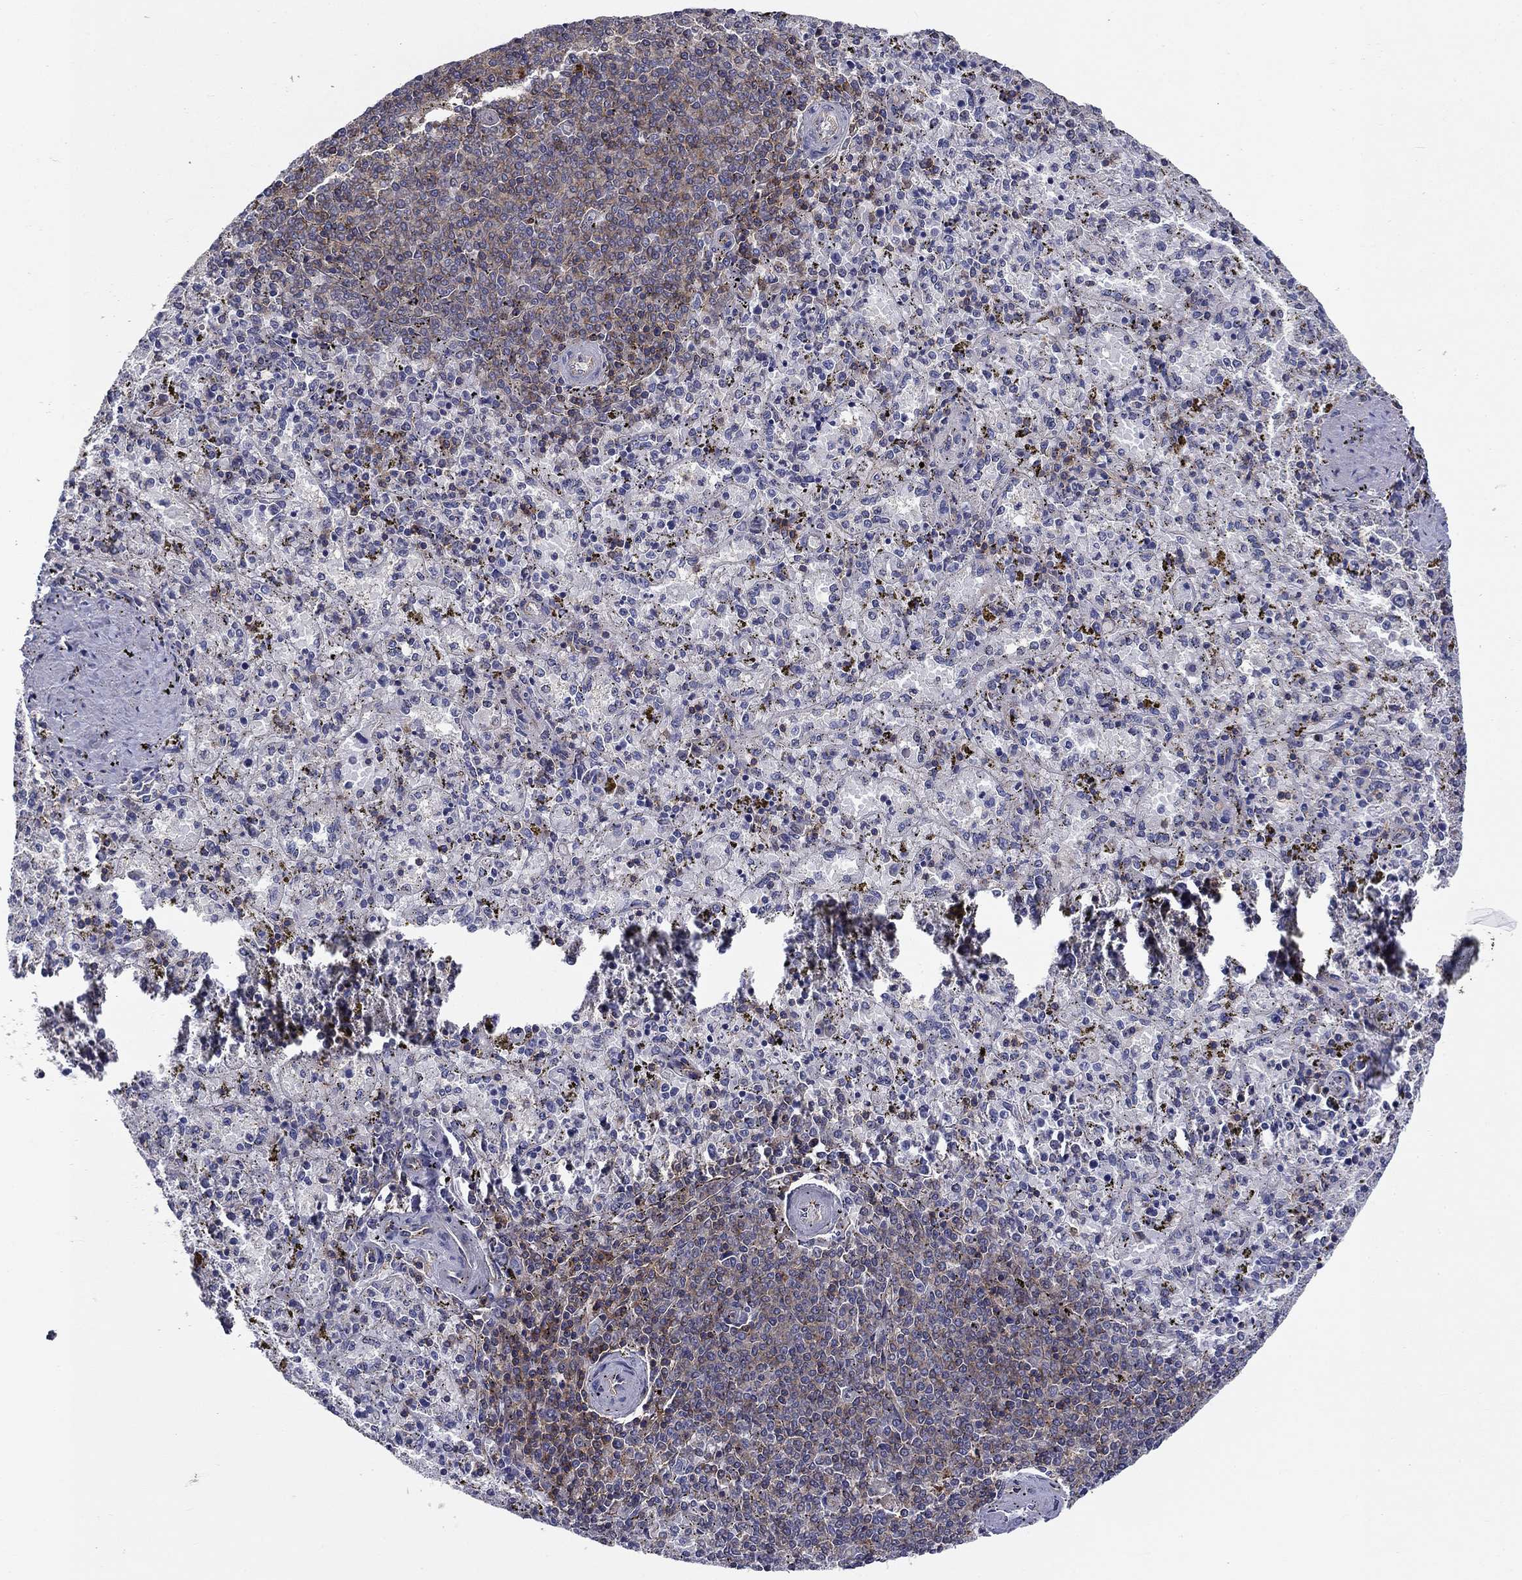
{"staining": {"intensity": "moderate", "quantity": "<25%", "location": "cytoplasmic/membranous"}, "tissue": "spleen", "cell_type": "Cells in red pulp", "image_type": "normal", "snomed": [{"axis": "morphology", "description": "Normal tissue, NOS"}, {"axis": "topography", "description": "Spleen"}], "caption": "Immunohistochemical staining of unremarkable spleen shows moderate cytoplasmic/membranous protein positivity in about <25% of cells in red pulp. (DAB (3,3'-diaminobenzidine) IHC, brown staining for protein, blue staining for nuclei).", "gene": "SIT1", "patient": {"sex": "female", "age": 50}}